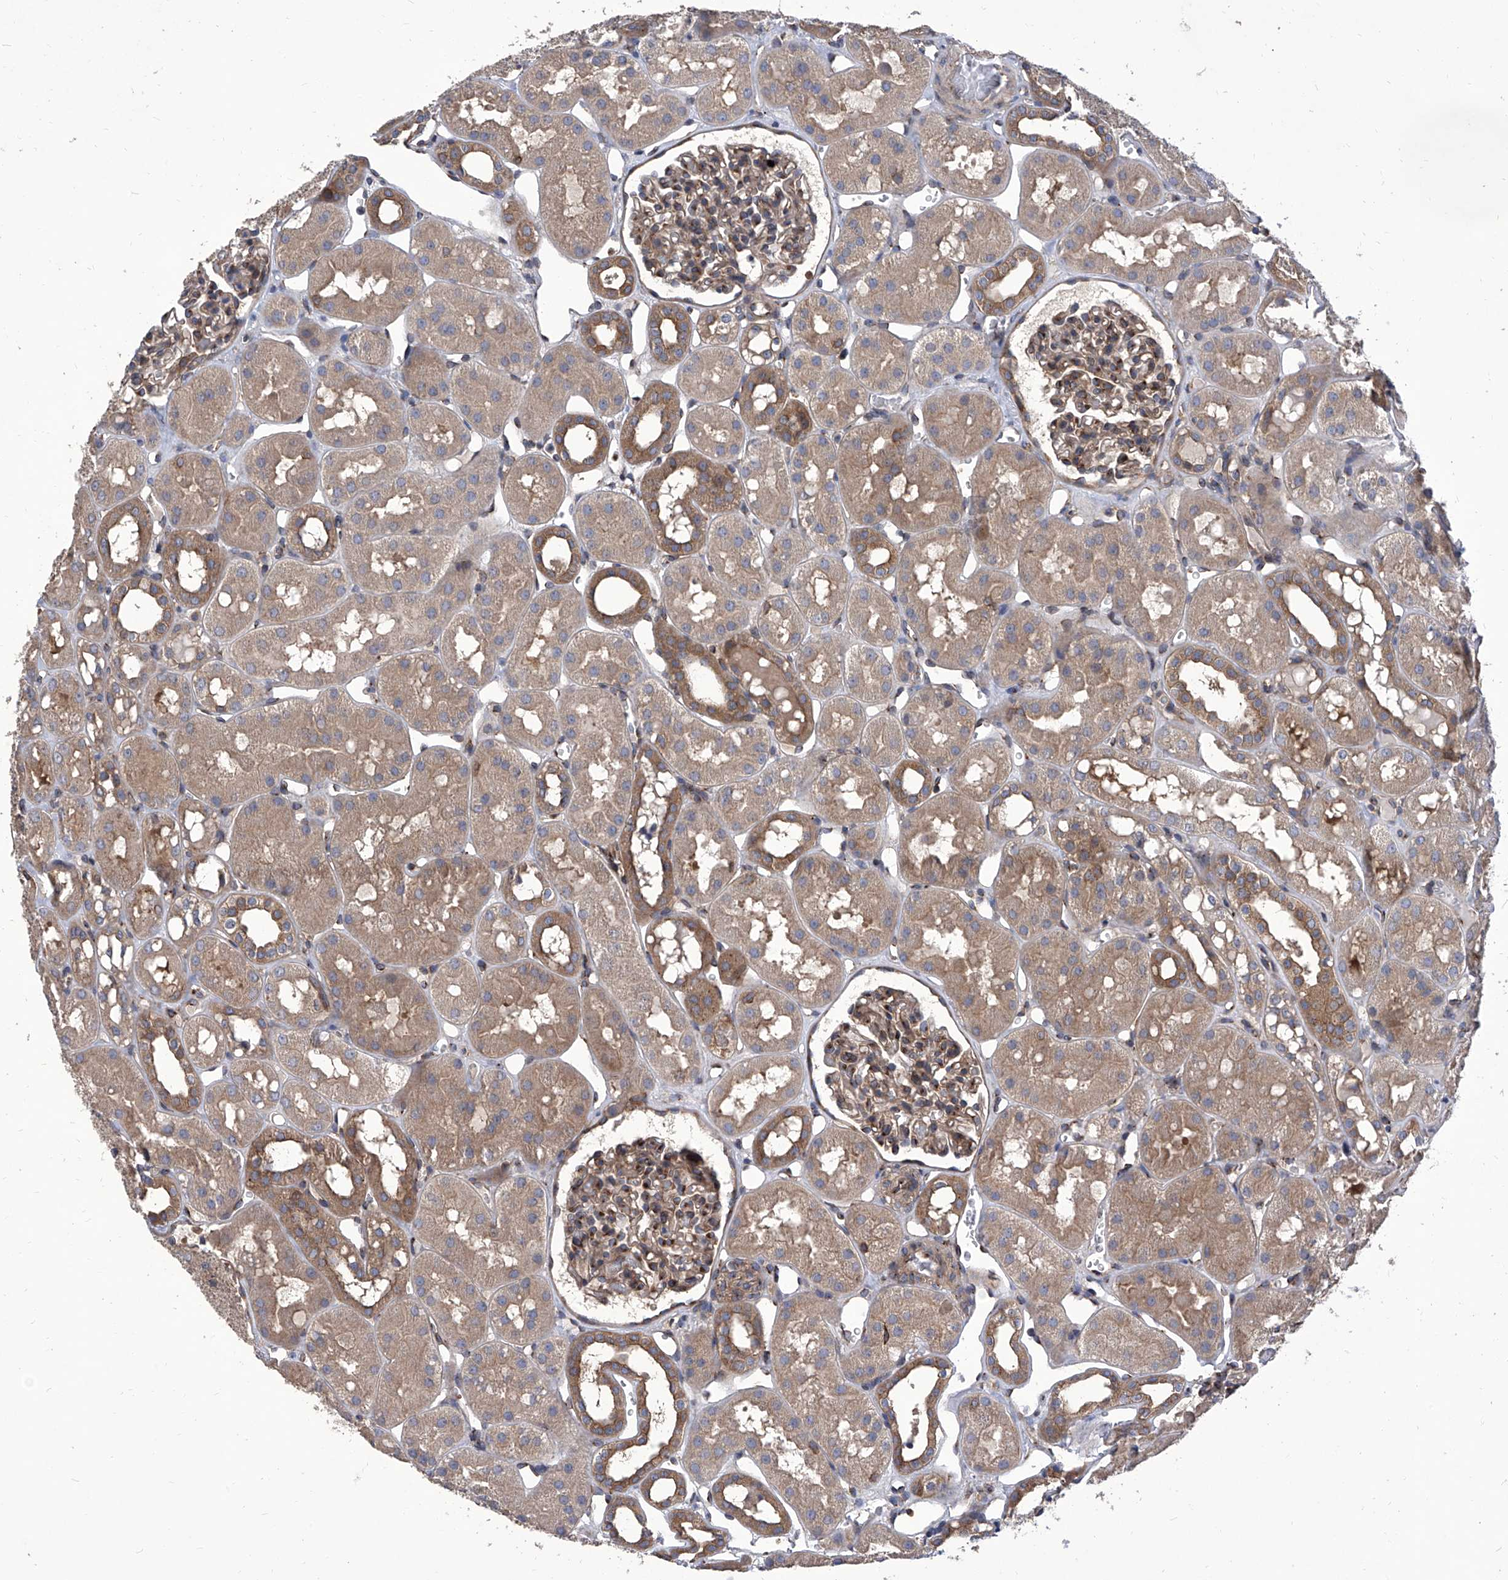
{"staining": {"intensity": "weak", "quantity": ">75%", "location": "cytoplasmic/membranous"}, "tissue": "kidney", "cell_type": "Cells in glomeruli", "image_type": "normal", "snomed": [{"axis": "morphology", "description": "Normal tissue, NOS"}, {"axis": "topography", "description": "Kidney"}], "caption": "Immunohistochemical staining of normal human kidney displays low levels of weak cytoplasmic/membranous staining in approximately >75% of cells in glomeruli. Nuclei are stained in blue.", "gene": "TJAP1", "patient": {"sex": "male", "age": 16}}